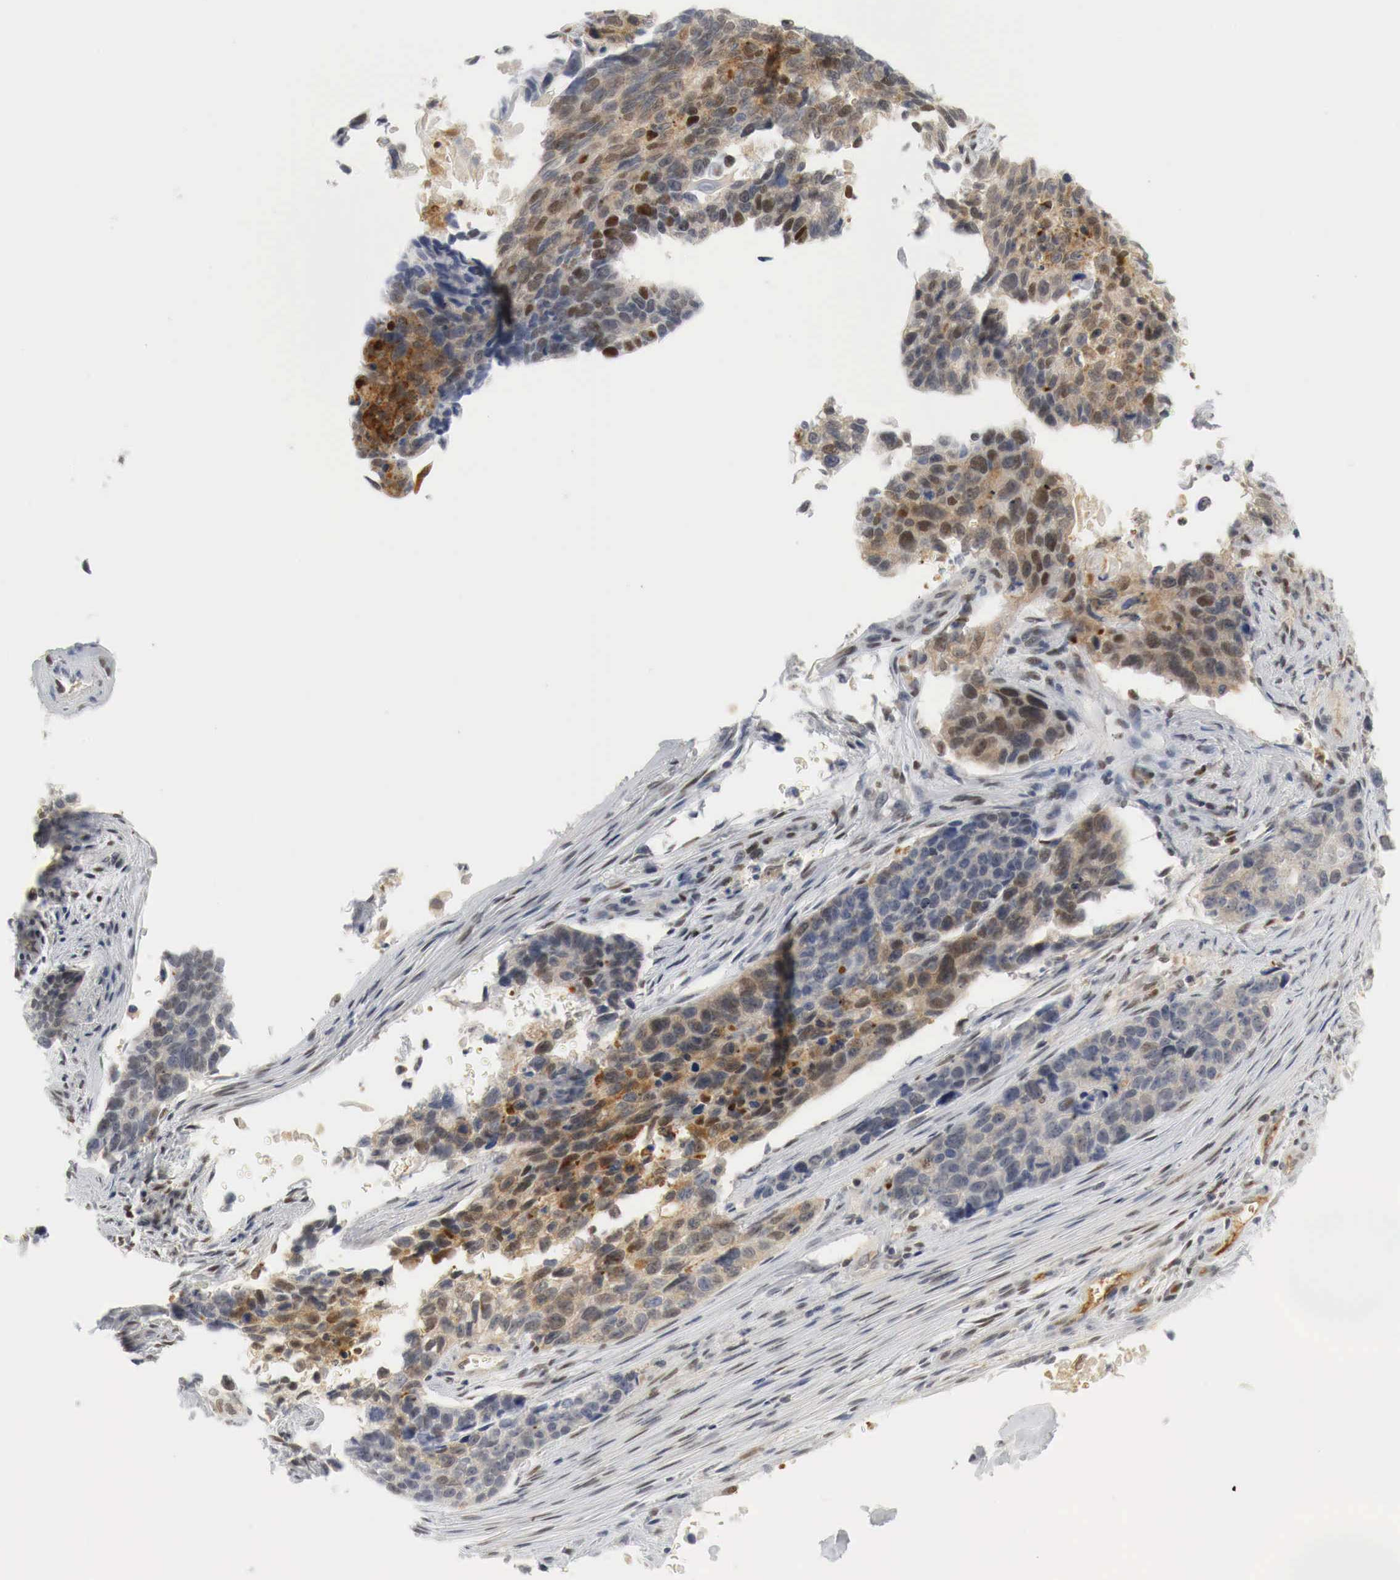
{"staining": {"intensity": "strong", "quantity": "25%-75%", "location": "cytoplasmic/membranous,nuclear"}, "tissue": "lung cancer", "cell_type": "Tumor cells", "image_type": "cancer", "snomed": [{"axis": "morphology", "description": "Squamous cell carcinoma, NOS"}, {"axis": "topography", "description": "Lymph node"}, {"axis": "topography", "description": "Lung"}], "caption": "Lung cancer (squamous cell carcinoma) stained with DAB (3,3'-diaminobenzidine) immunohistochemistry (IHC) reveals high levels of strong cytoplasmic/membranous and nuclear positivity in approximately 25%-75% of tumor cells. (IHC, brightfield microscopy, high magnification).", "gene": "MYC", "patient": {"sex": "male", "age": 74}}